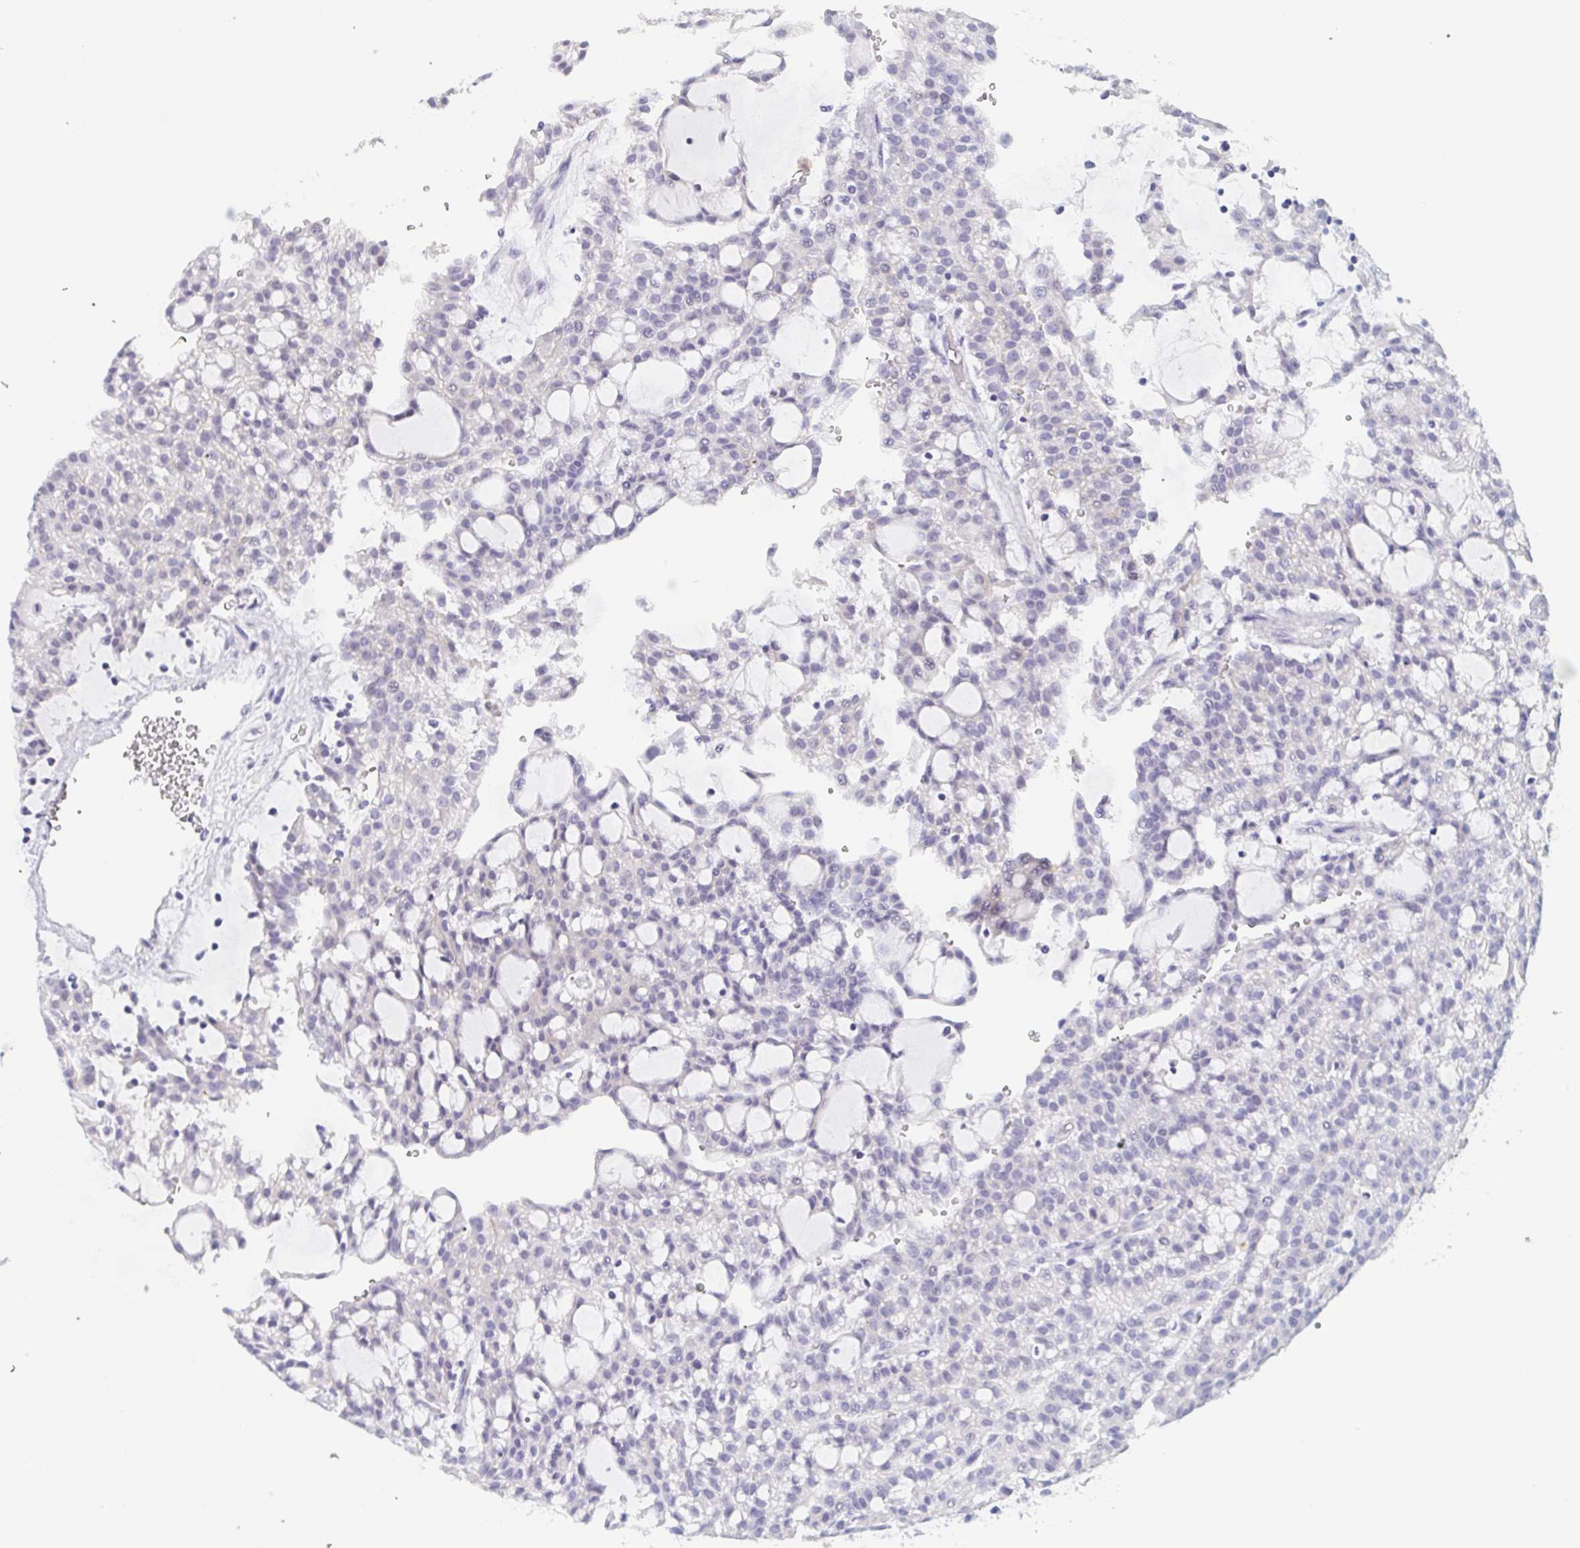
{"staining": {"intensity": "negative", "quantity": "none", "location": "none"}, "tissue": "renal cancer", "cell_type": "Tumor cells", "image_type": "cancer", "snomed": [{"axis": "morphology", "description": "Adenocarcinoma, NOS"}, {"axis": "topography", "description": "Kidney"}], "caption": "DAB immunohistochemical staining of human adenocarcinoma (renal) reveals no significant expression in tumor cells.", "gene": "REG4", "patient": {"sex": "male", "age": 63}}